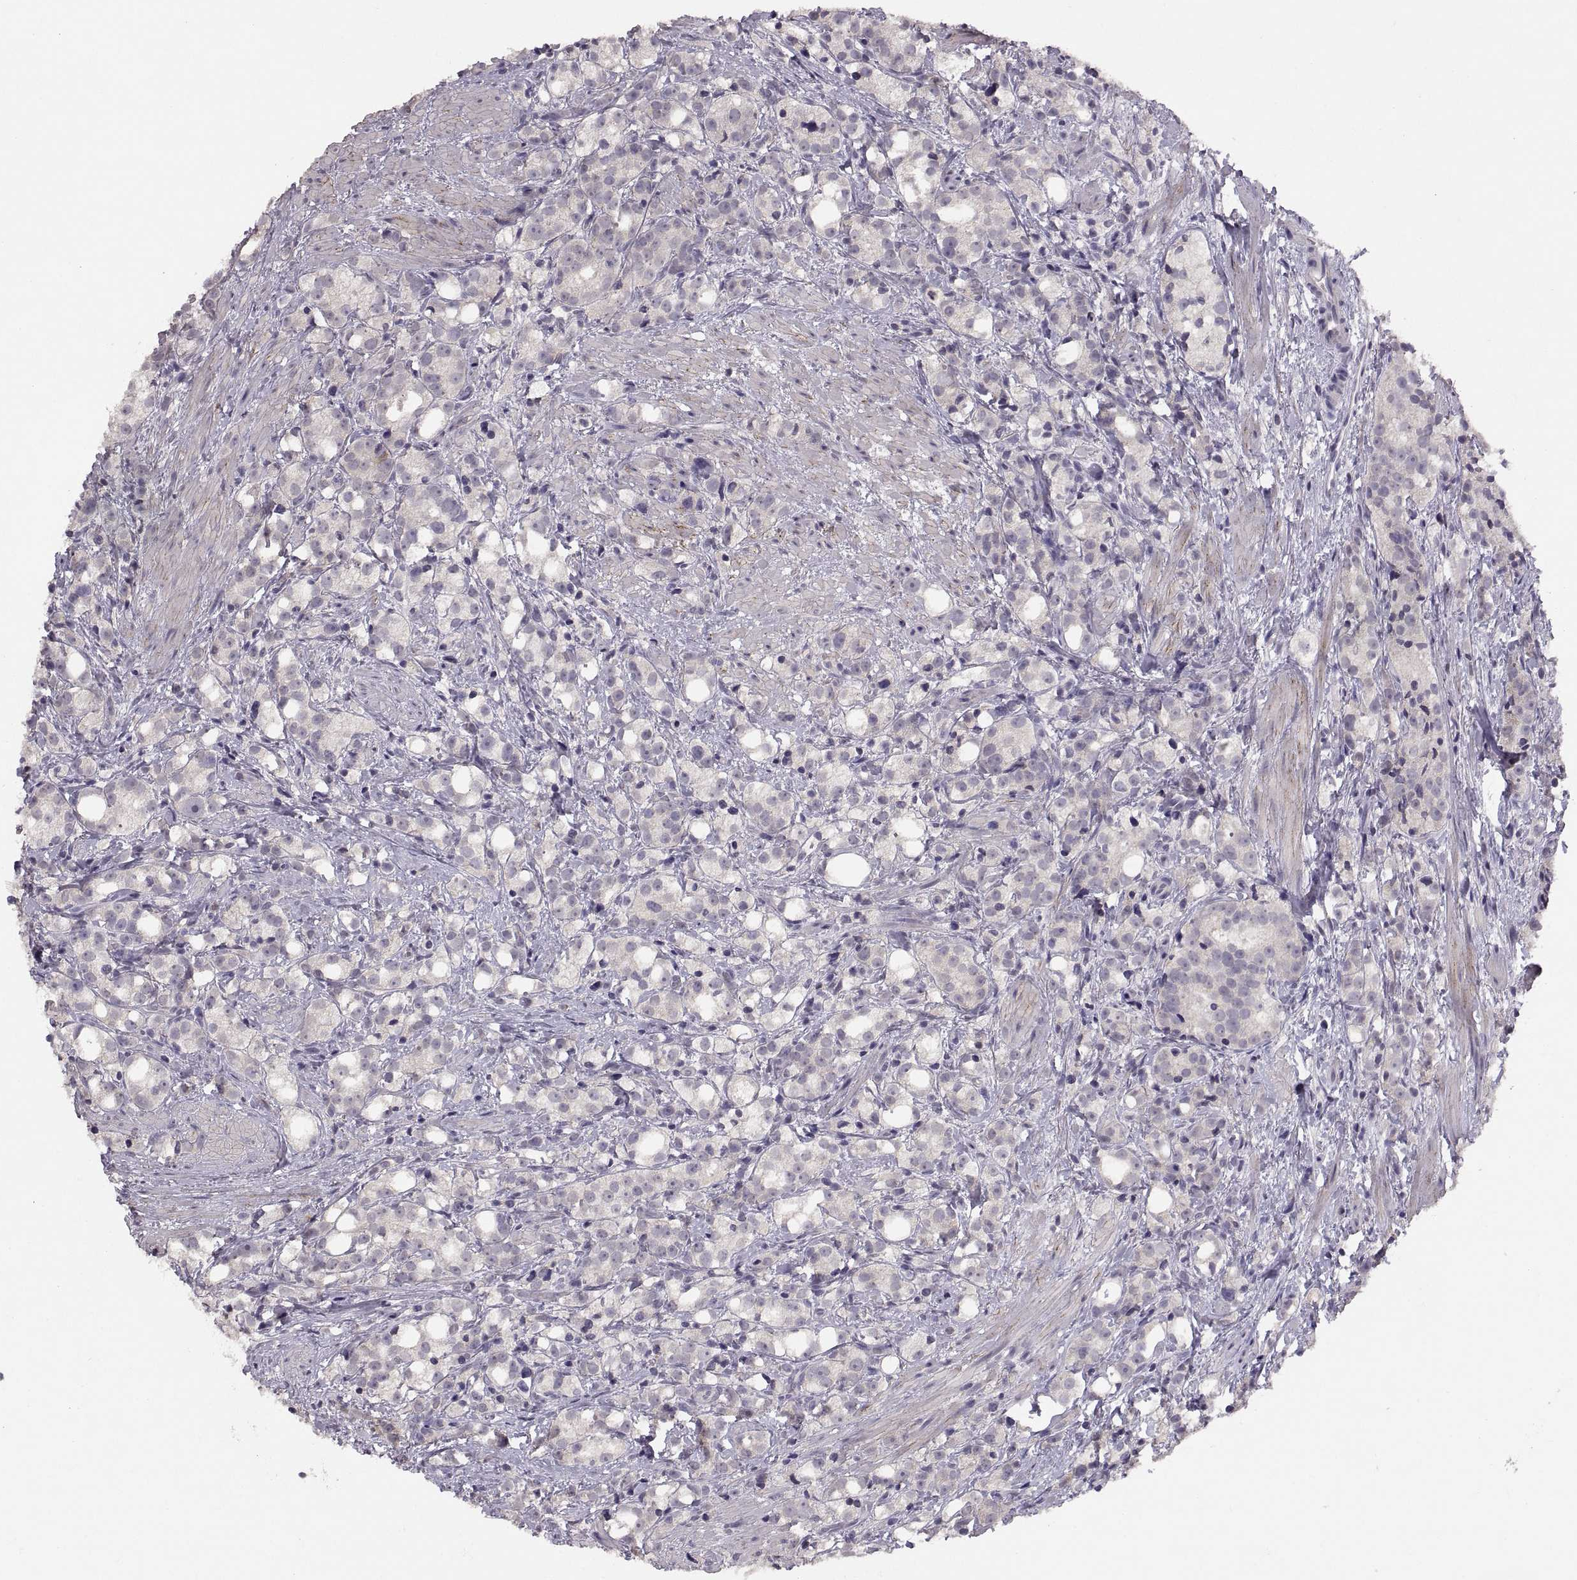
{"staining": {"intensity": "strong", "quantity": "<25%", "location": "cytoplasmic/membranous"}, "tissue": "prostate cancer", "cell_type": "Tumor cells", "image_type": "cancer", "snomed": [{"axis": "morphology", "description": "Adenocarcinoma, High grade"}, {"axis": "topography", "description": "Prostate"}], "caption": "Prostate cancer was stained to show a protein in brown. There is medium levels of strong cytoplasmic/membranous expression in about <25% of tumor cells.", "gene": "CDH2", "patient": {"sex": "male", "age": 53}}